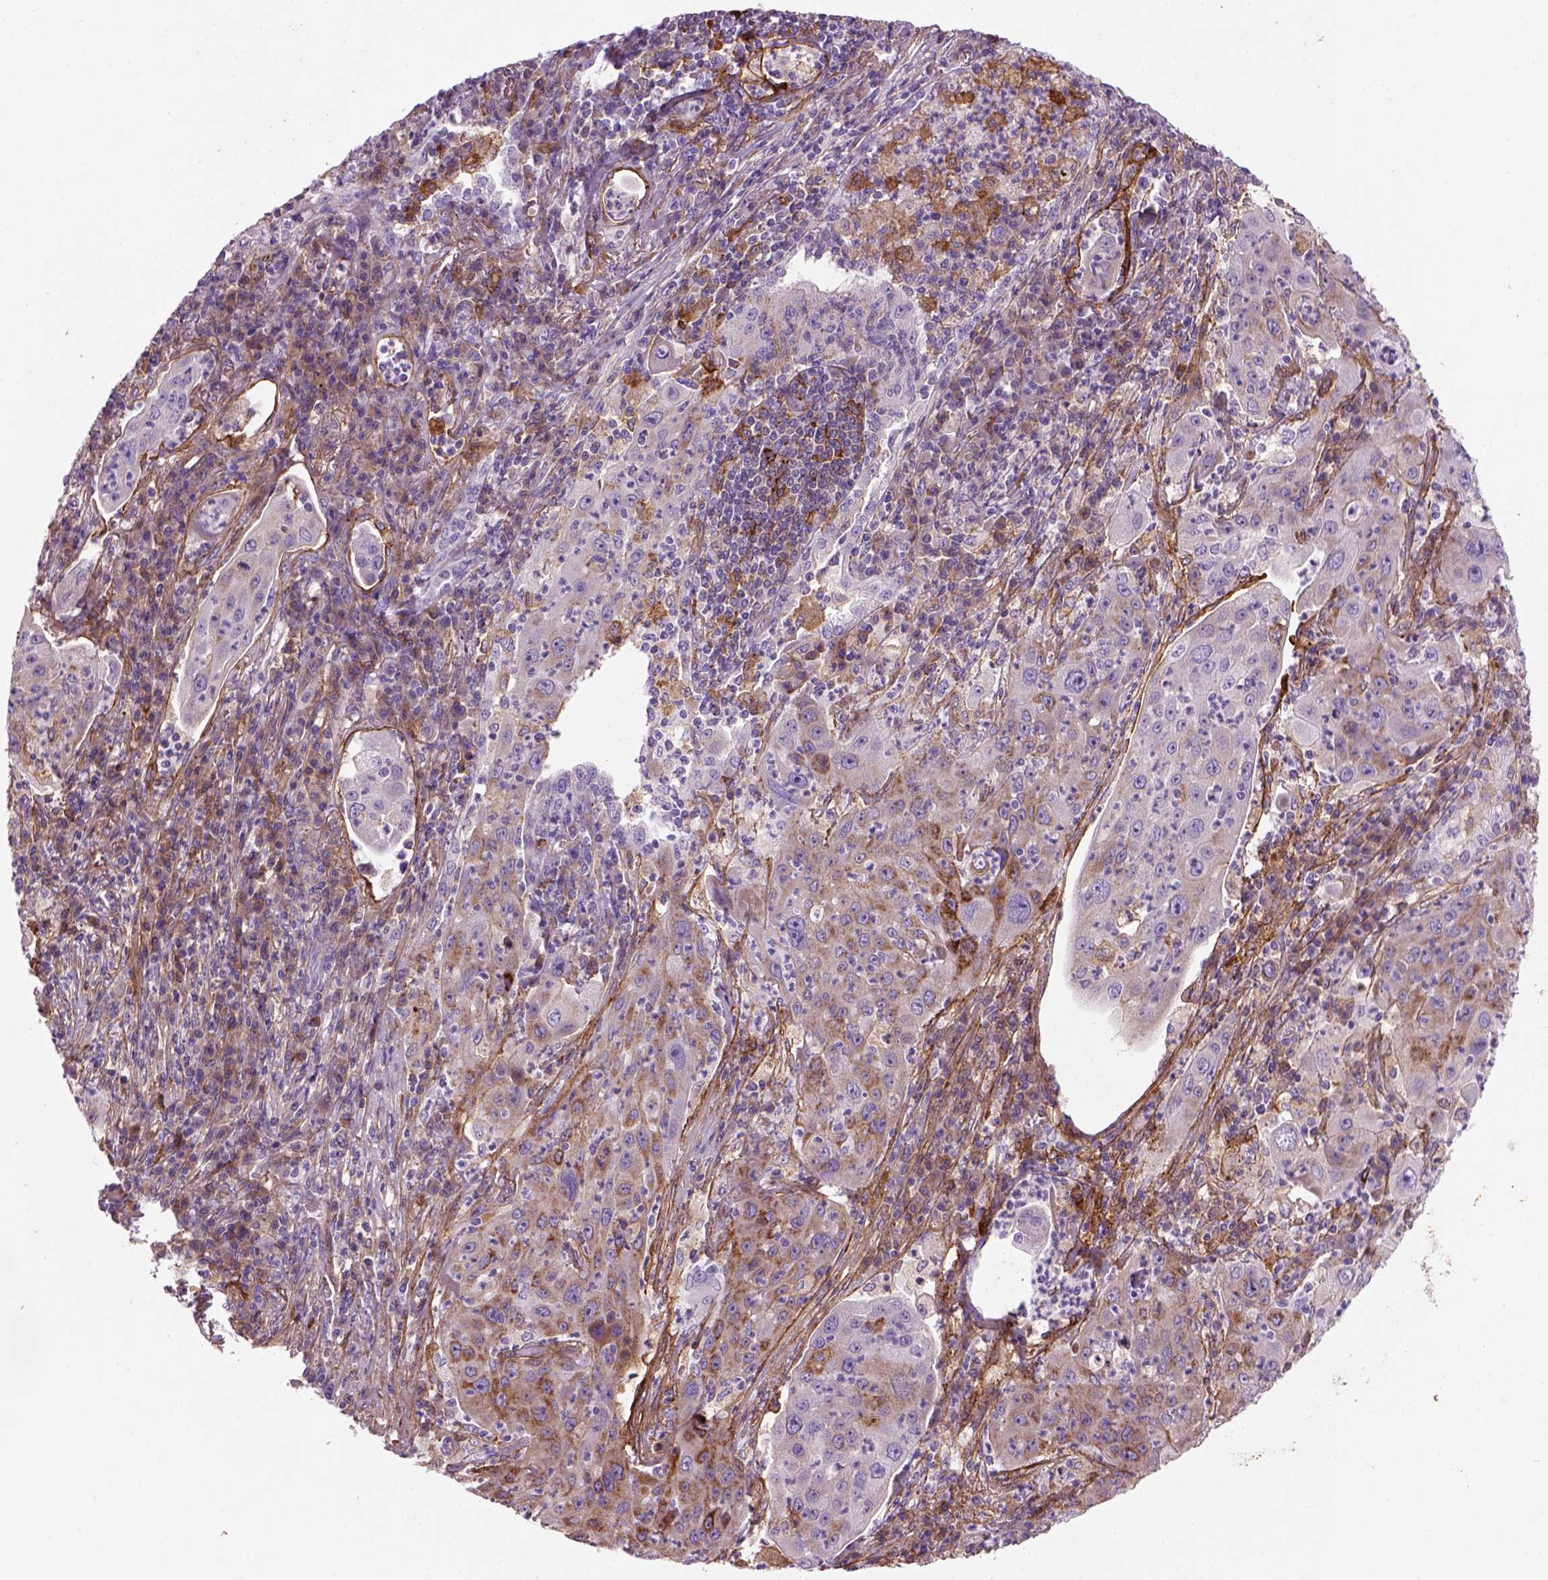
{"staining": {"intensity": "moderate", "quantity": "25%-75%", "location": "cytoplasmic/membranous"}, "tissue": "lung cancer", "cell_type": "Tumor cells", "image_type": "cancer", "snomed": [{"axis": "morphology", "description": "Squamous cell carcinoma, NOS"}, {"axis": "topography", "description": "Lung"}], "caption": "The micrograph exhibits staining of lung squamous cell carcinoma, revealing moderate cytoplasmic/membranous protein positivity (brown color) within tumor cells.", "gene": "MARCKS", "patient": {"sex": "female", "age": 59}}